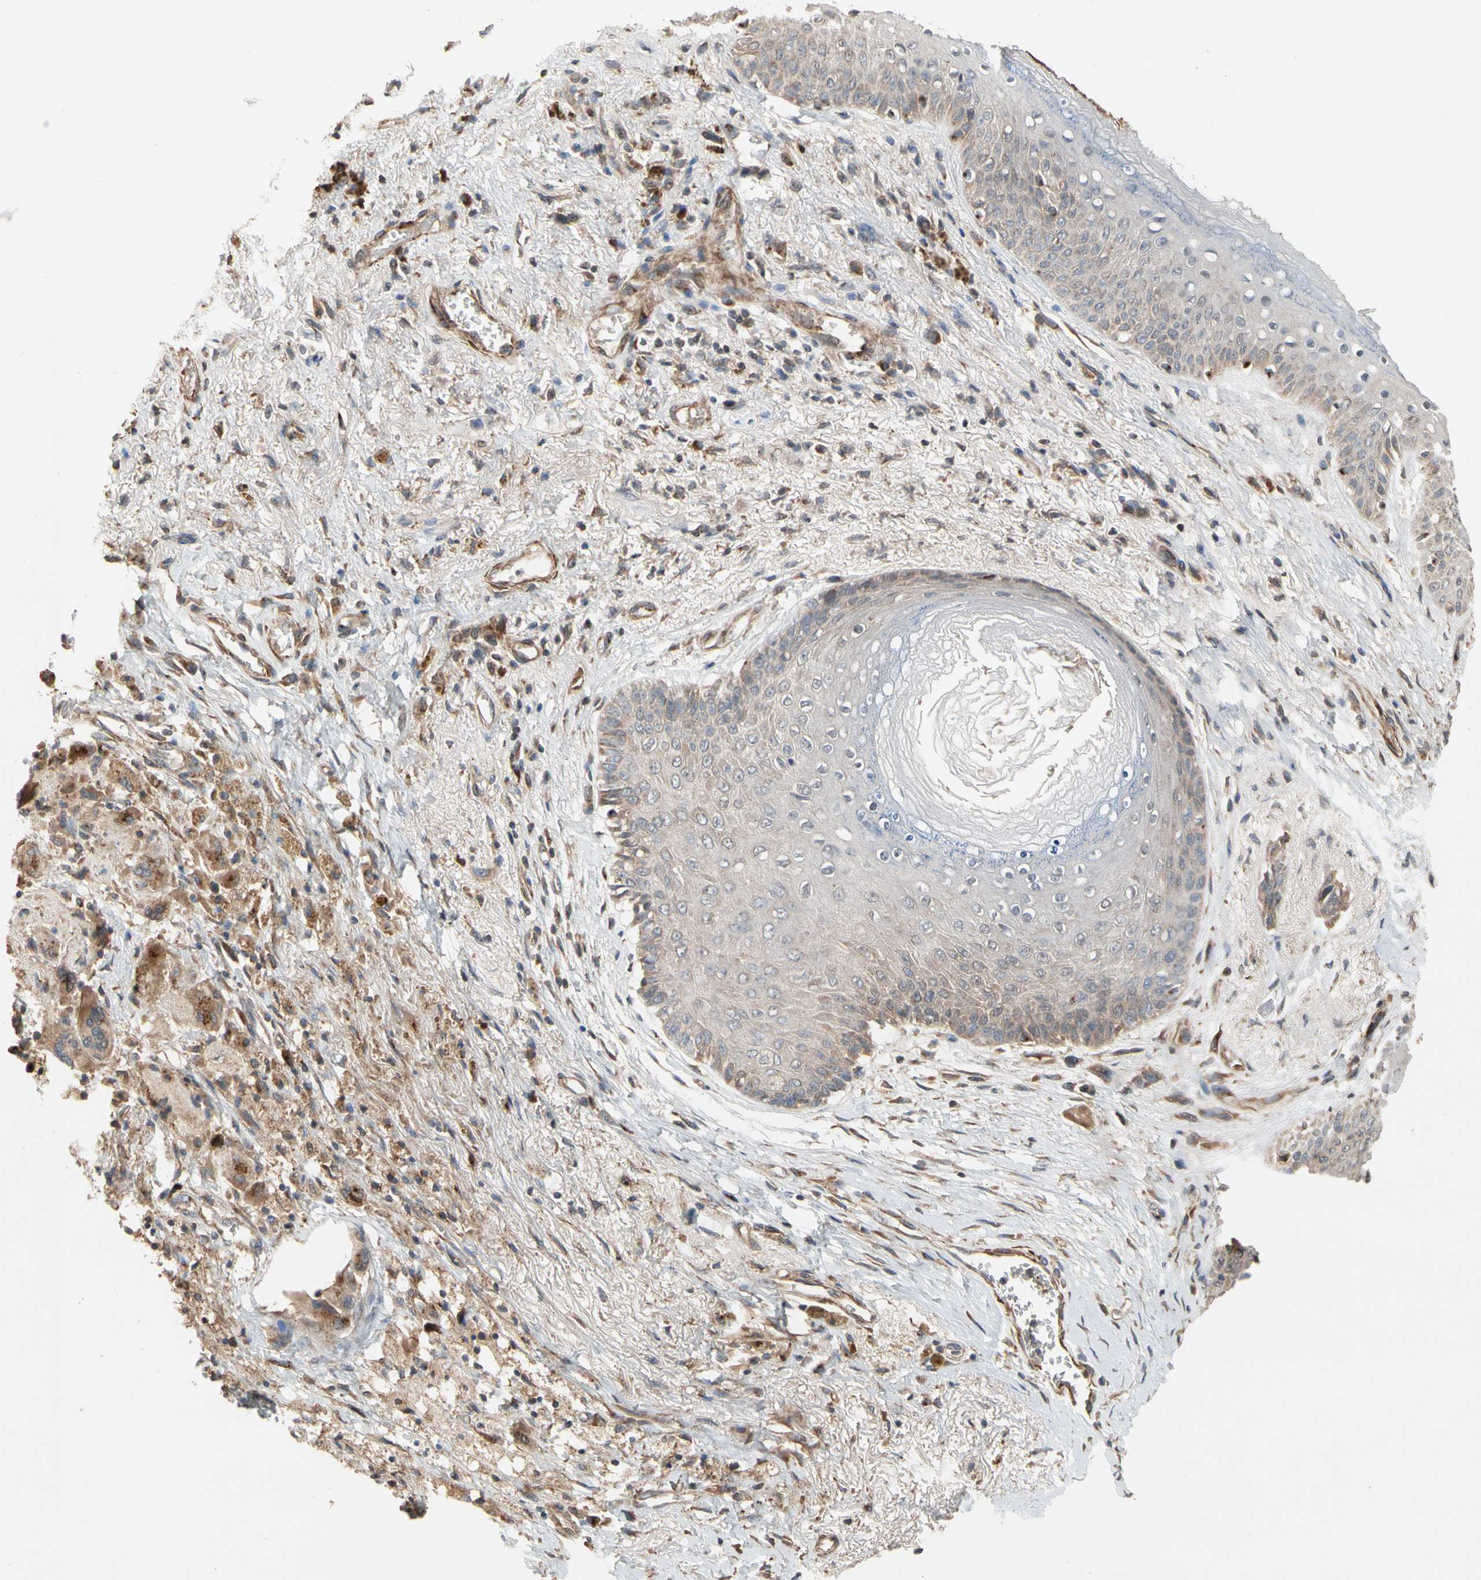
{"staining": {"intensity": "weak", "quantity": "<25%", "location": "cytoplasmic/membranous"}, "tissue": "skin", "cell_type": "Epidermal cells", "image_type": "normal", "snomed": [{"axis": "morphology", "description": "Normal tissue, NOS"}, {"axis": "topography", "description": "Anal"}], "caption": "This is an immunohistochemistry (IHC) image of benign human skin. There is no expression in epidermal cells.", "gene": "GCK", "patient": {"sex": "female", "age": 46}}